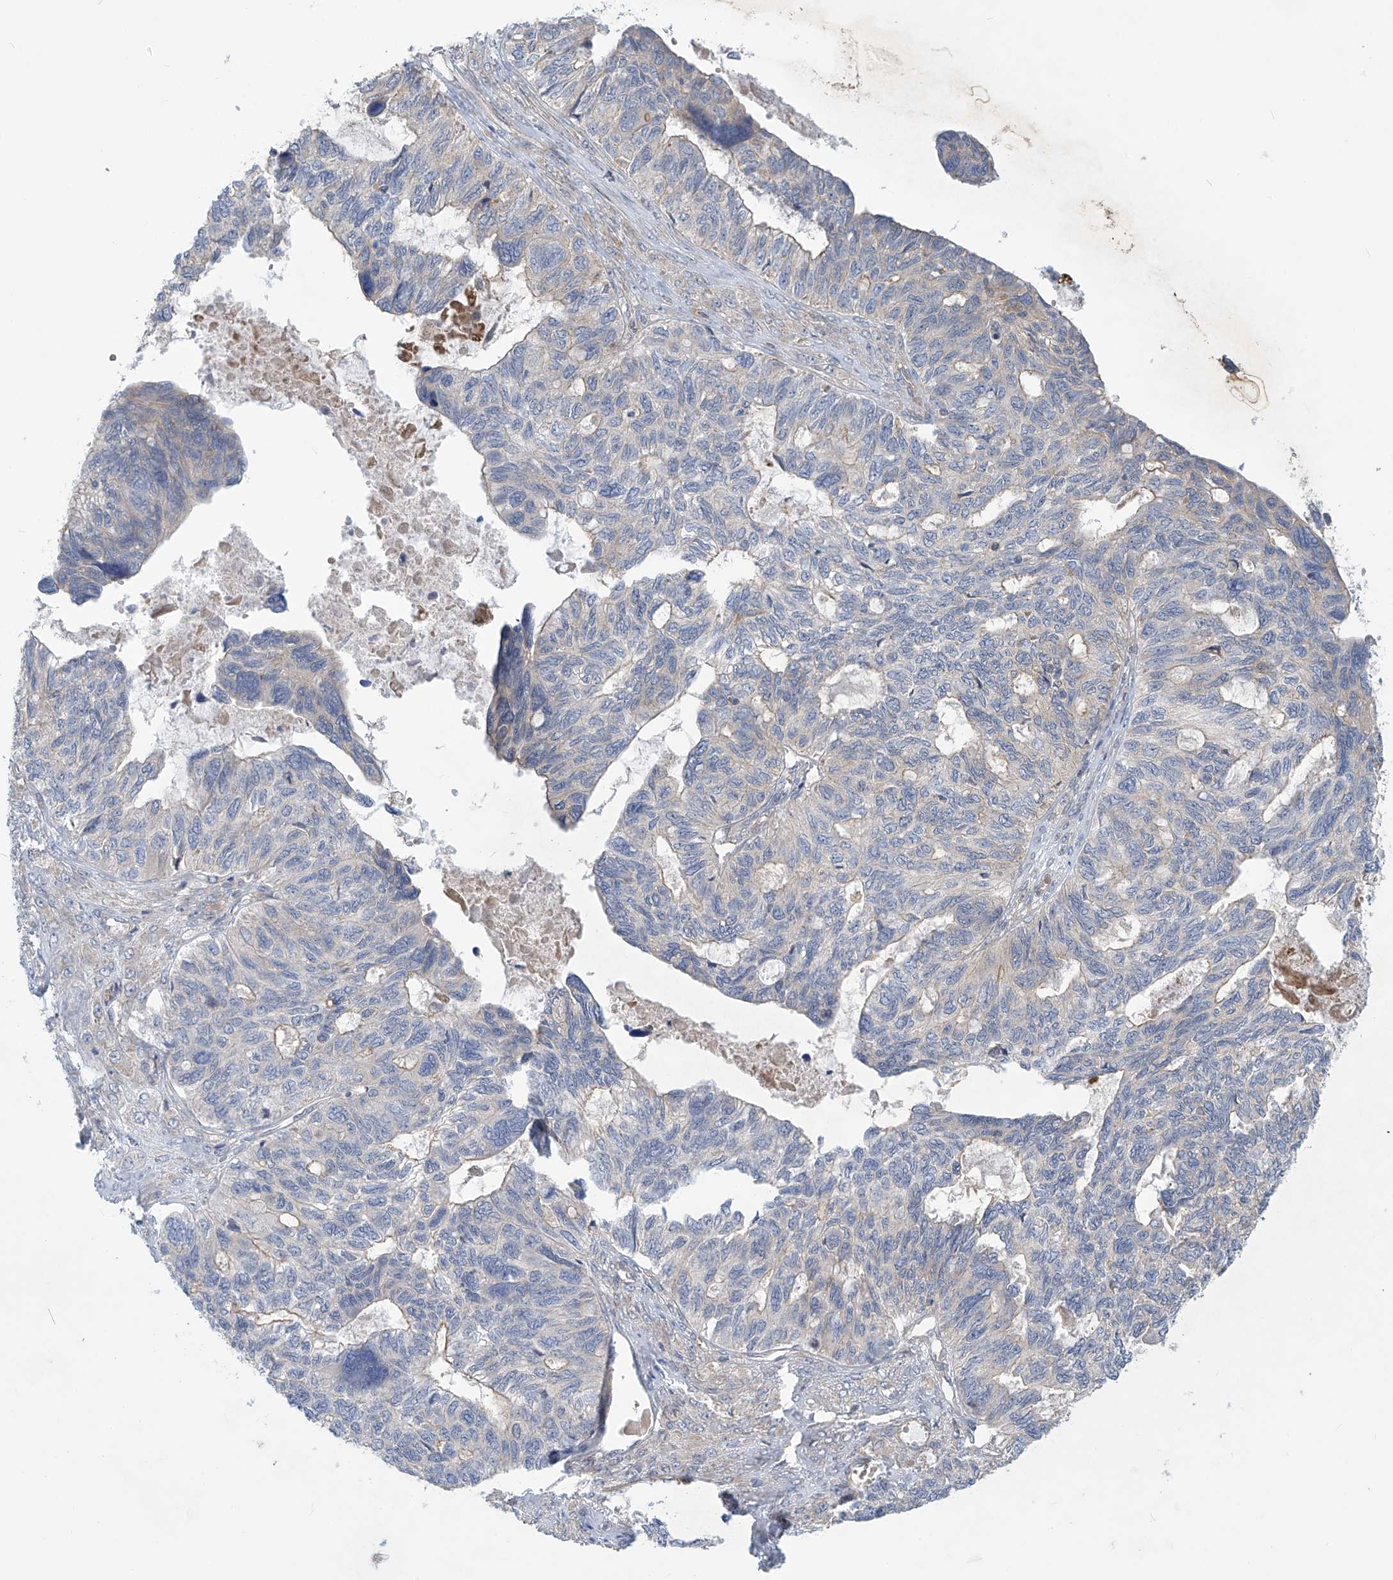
{"staining": {"intensity": "negative", "quantity": "none", "location": "none"}, "tissue": "ovarian cancer", "cell_type": "Tumor cells", "image_type": "cancer", "snomed": [{"axis": "morphology", "description": "Cystadenocarcinoma, serous, NOS"}, {"axis": "topography", "description": "Ovary"}], "caption": "A micrograph of human ovarian cancer (serous cystadenocarcinoma) is negative for staining in tumor cells.", "gene": "ADAT2", "patient": {"sex": "female", "age": 79}}